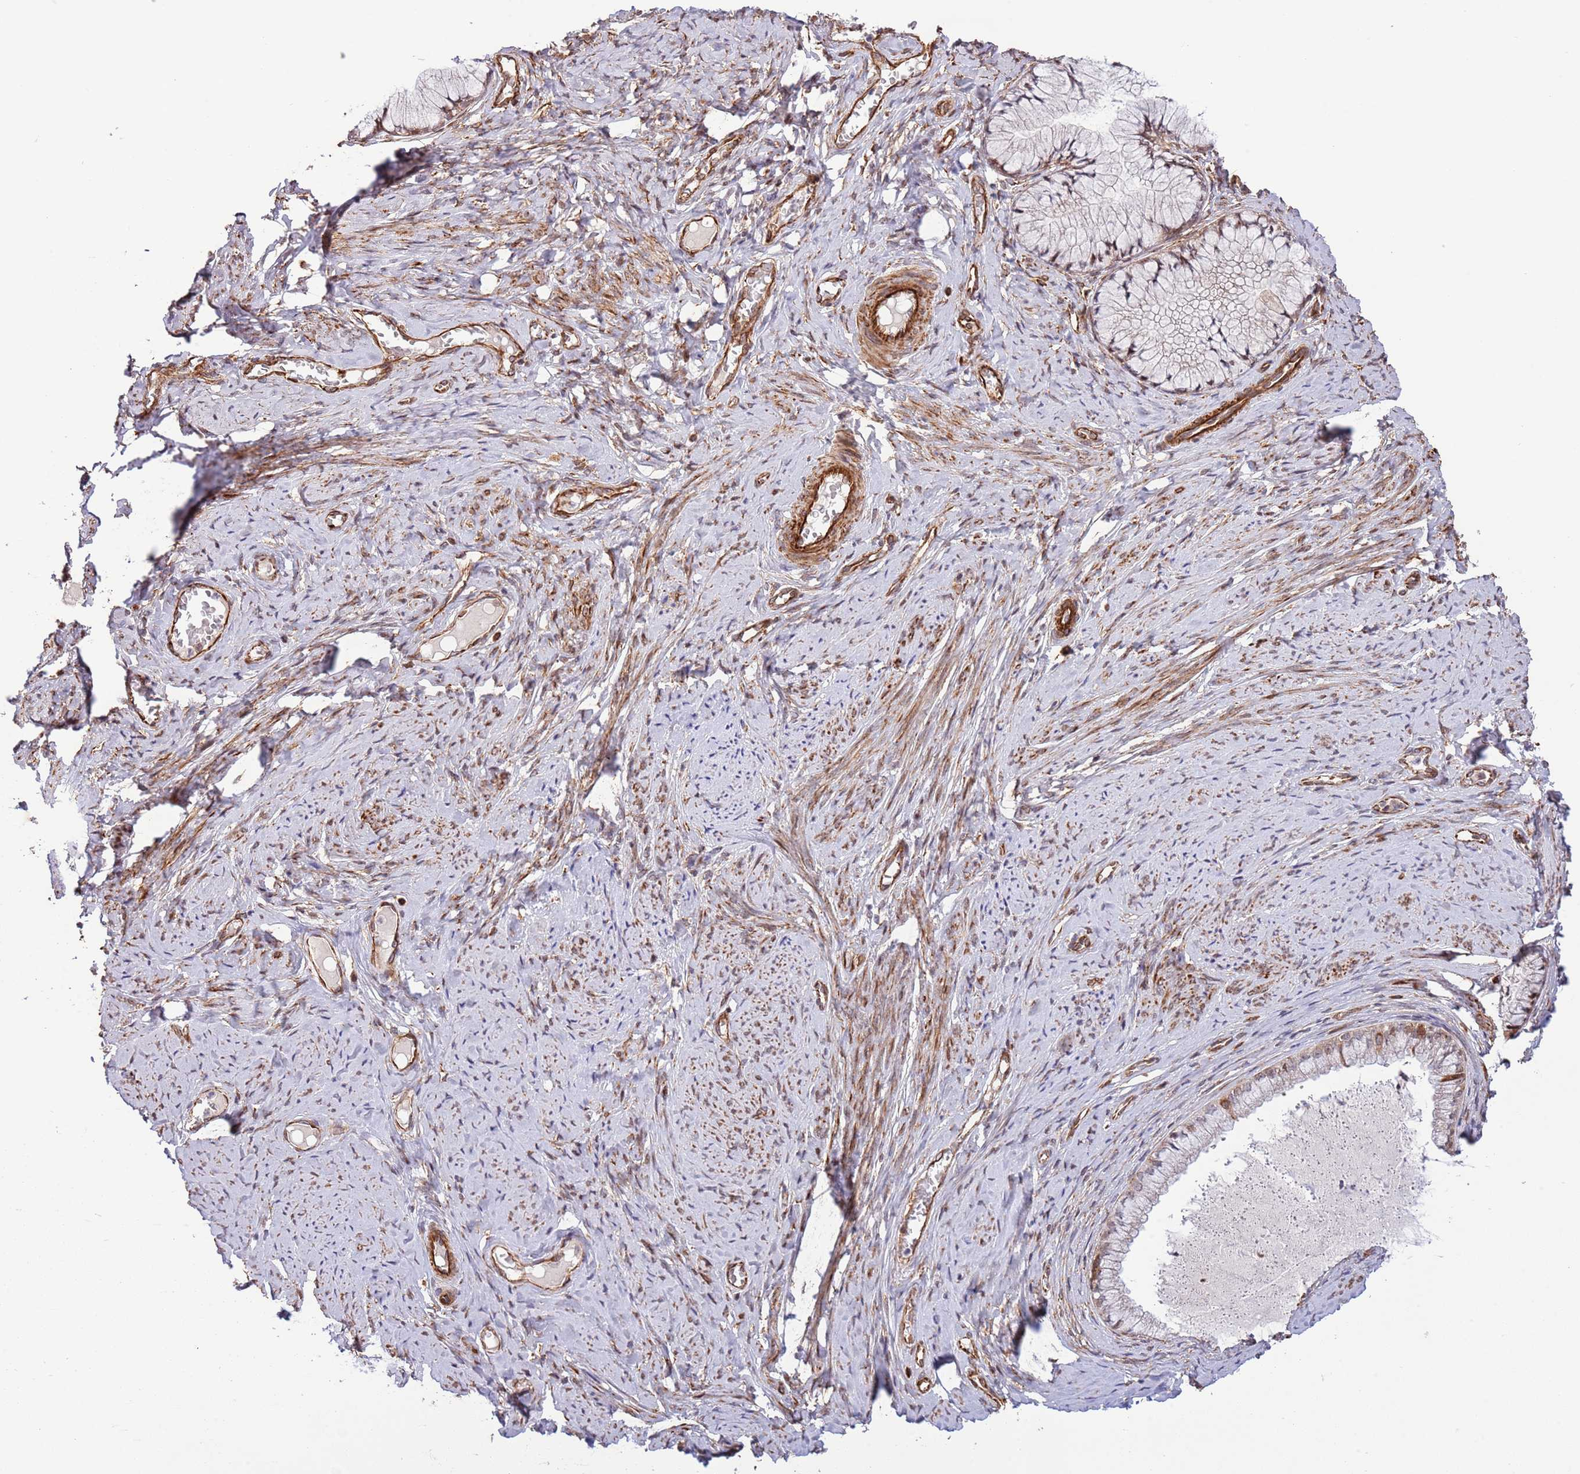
{"staining": {"intensity": "negative", "quantity": "none", "location": "none"}, "tissue": "cervix", "cell_type": "Glandular cells", "image_type": "normal", "snomed": [{"axis": "morphology", "description": "Normal tissue, NOS"}, {"axis": "topography", "description": "Cervix"}], "caption": "This is a image of immunohistochemistry staining of benign cervix, which shows no expression in glandular cells.", "gene": "NEK3", "patient": {"sex": "female", "age": 42}}